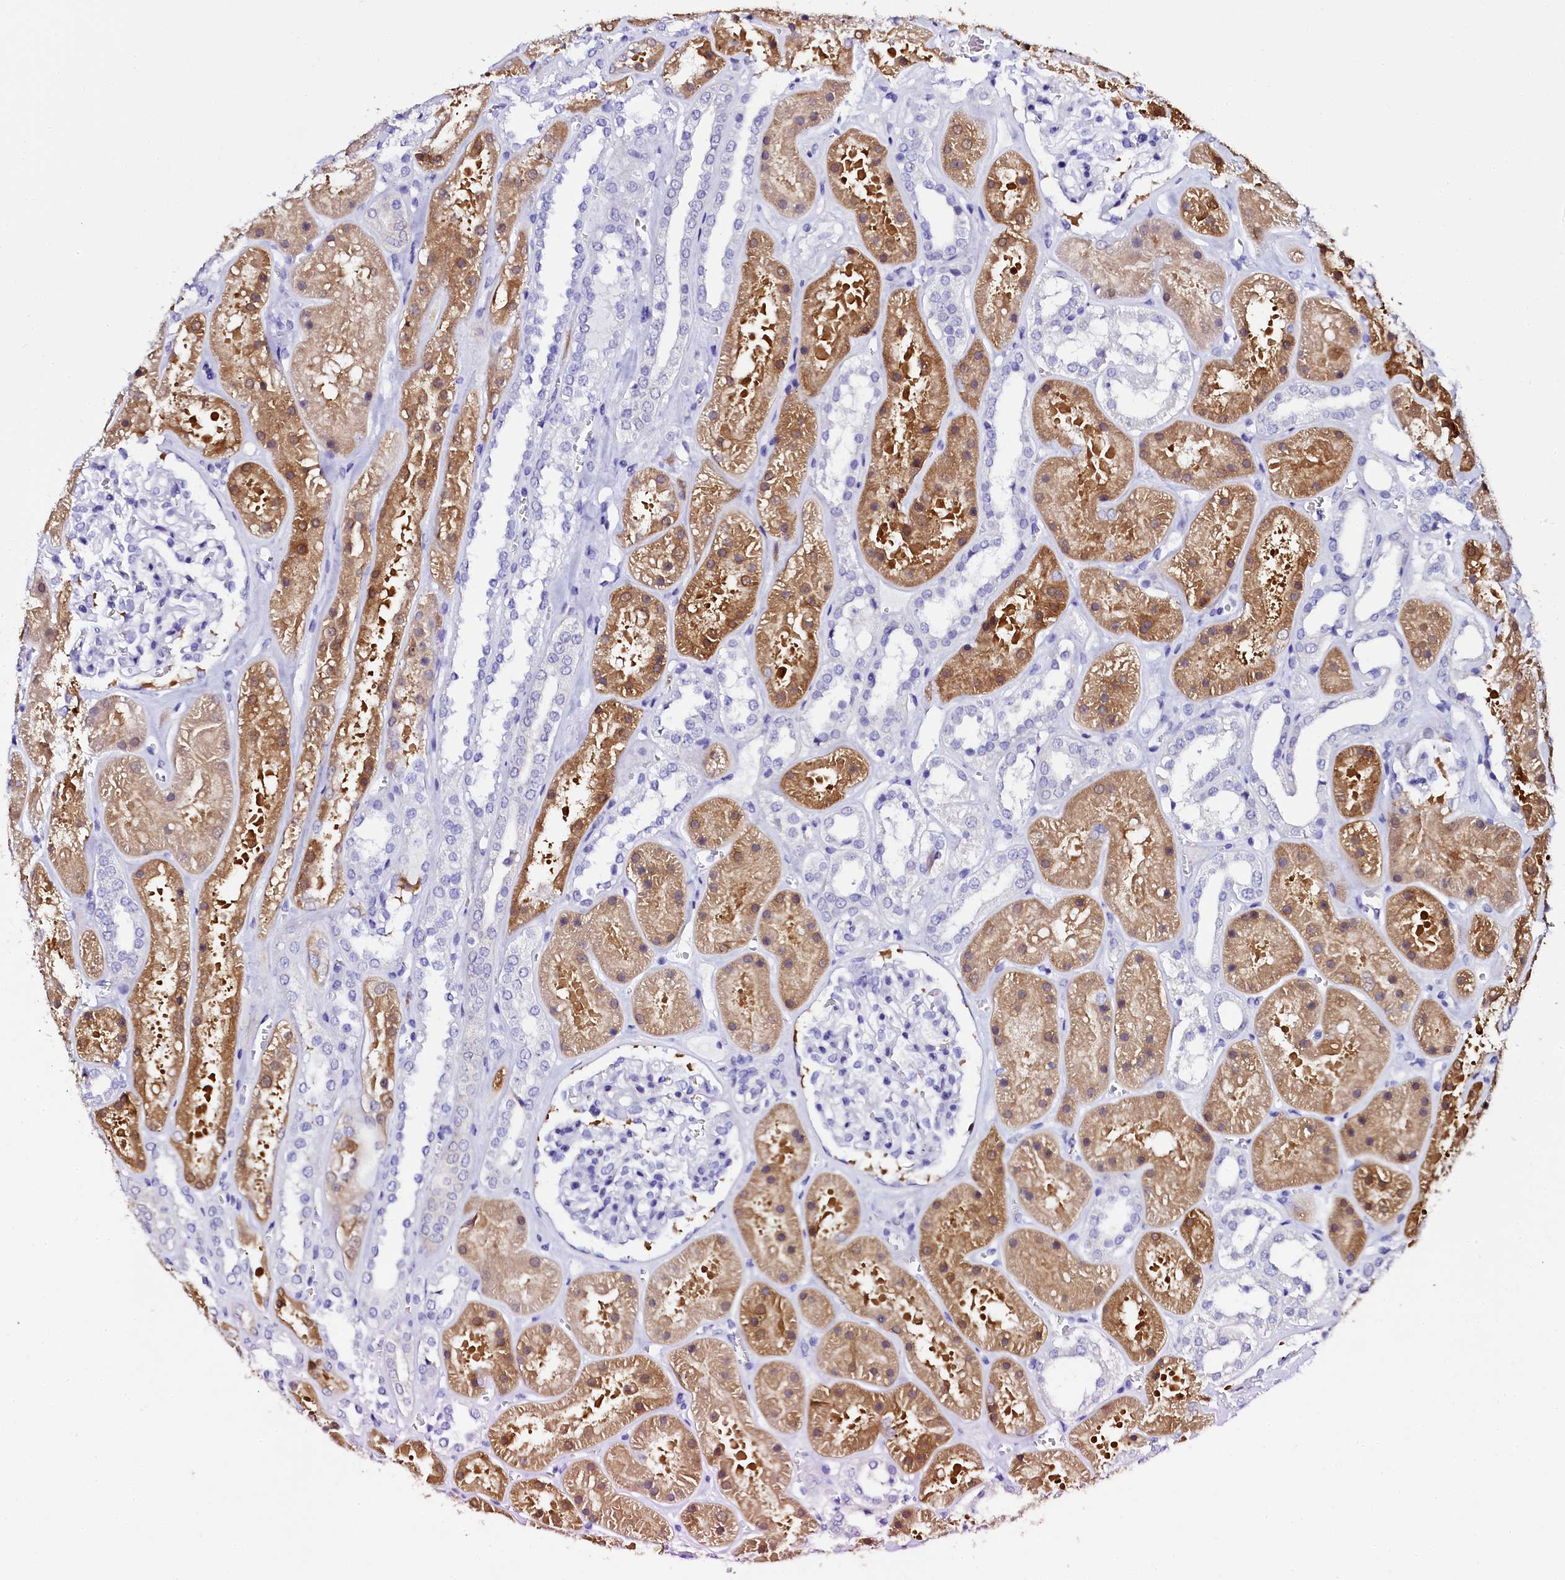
{"staining": {"intensity": "negative", "quantity": "none", "location": "none"}, "tissue": "kidney", "cell_type": "Cells in glomeruli", "image_type": "normal", "snomed": [{"axis": "morphology", "description": "Normal tissue, NOS"}, {"axis": "topography", "description": "Kidney"}], "caption": "High power microscopy histopathology image of an IHC micrograph of benign kidney, revealing no significant positivity in cells in glomeruli. Nuclei are stained in blue.", "gene": "SORD", "patient": {"sex": "female", "age": 41}}